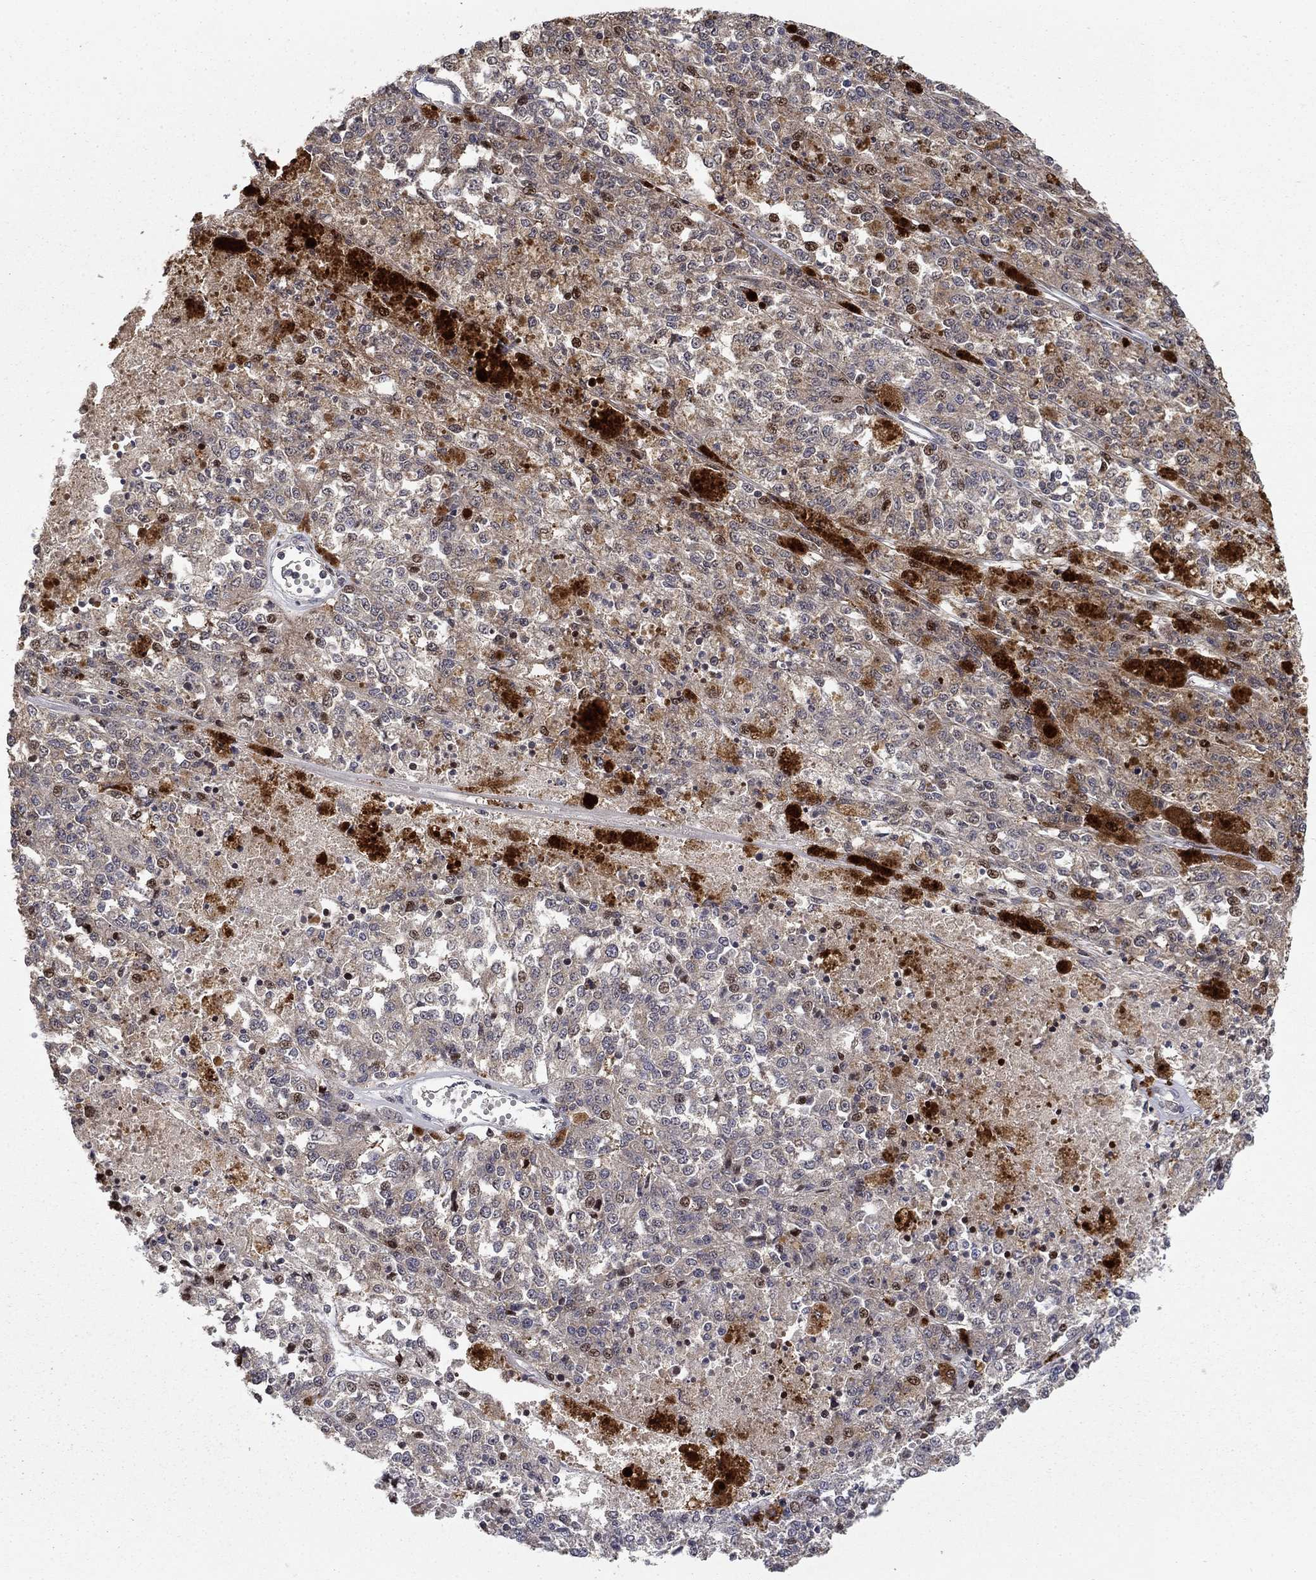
{"staining": {"intensity": "weak", "quantity": "25%-75%", "location": "cytoplasmic/membranous,nuclear"}, "tissue": "melanoma", "cell_type": "Tumor cells", "image_type": "cancer", "snomed": [{"axis": "morphology", "description": "Malignant melanoma, Metastatic site"}, {"axis": "topography", "description": "Lymph node"}], "caption": "Immunohistochemistry (IHC) histopathology image of human melanoma stained for a protein (brown), which displays low levels of weak cytoplasmic/membranous and nuclear positivity in about 25%-75% of tumor cells.", "gene": "LPCAT4", "patient": {"sex": "female", "age": 64}}